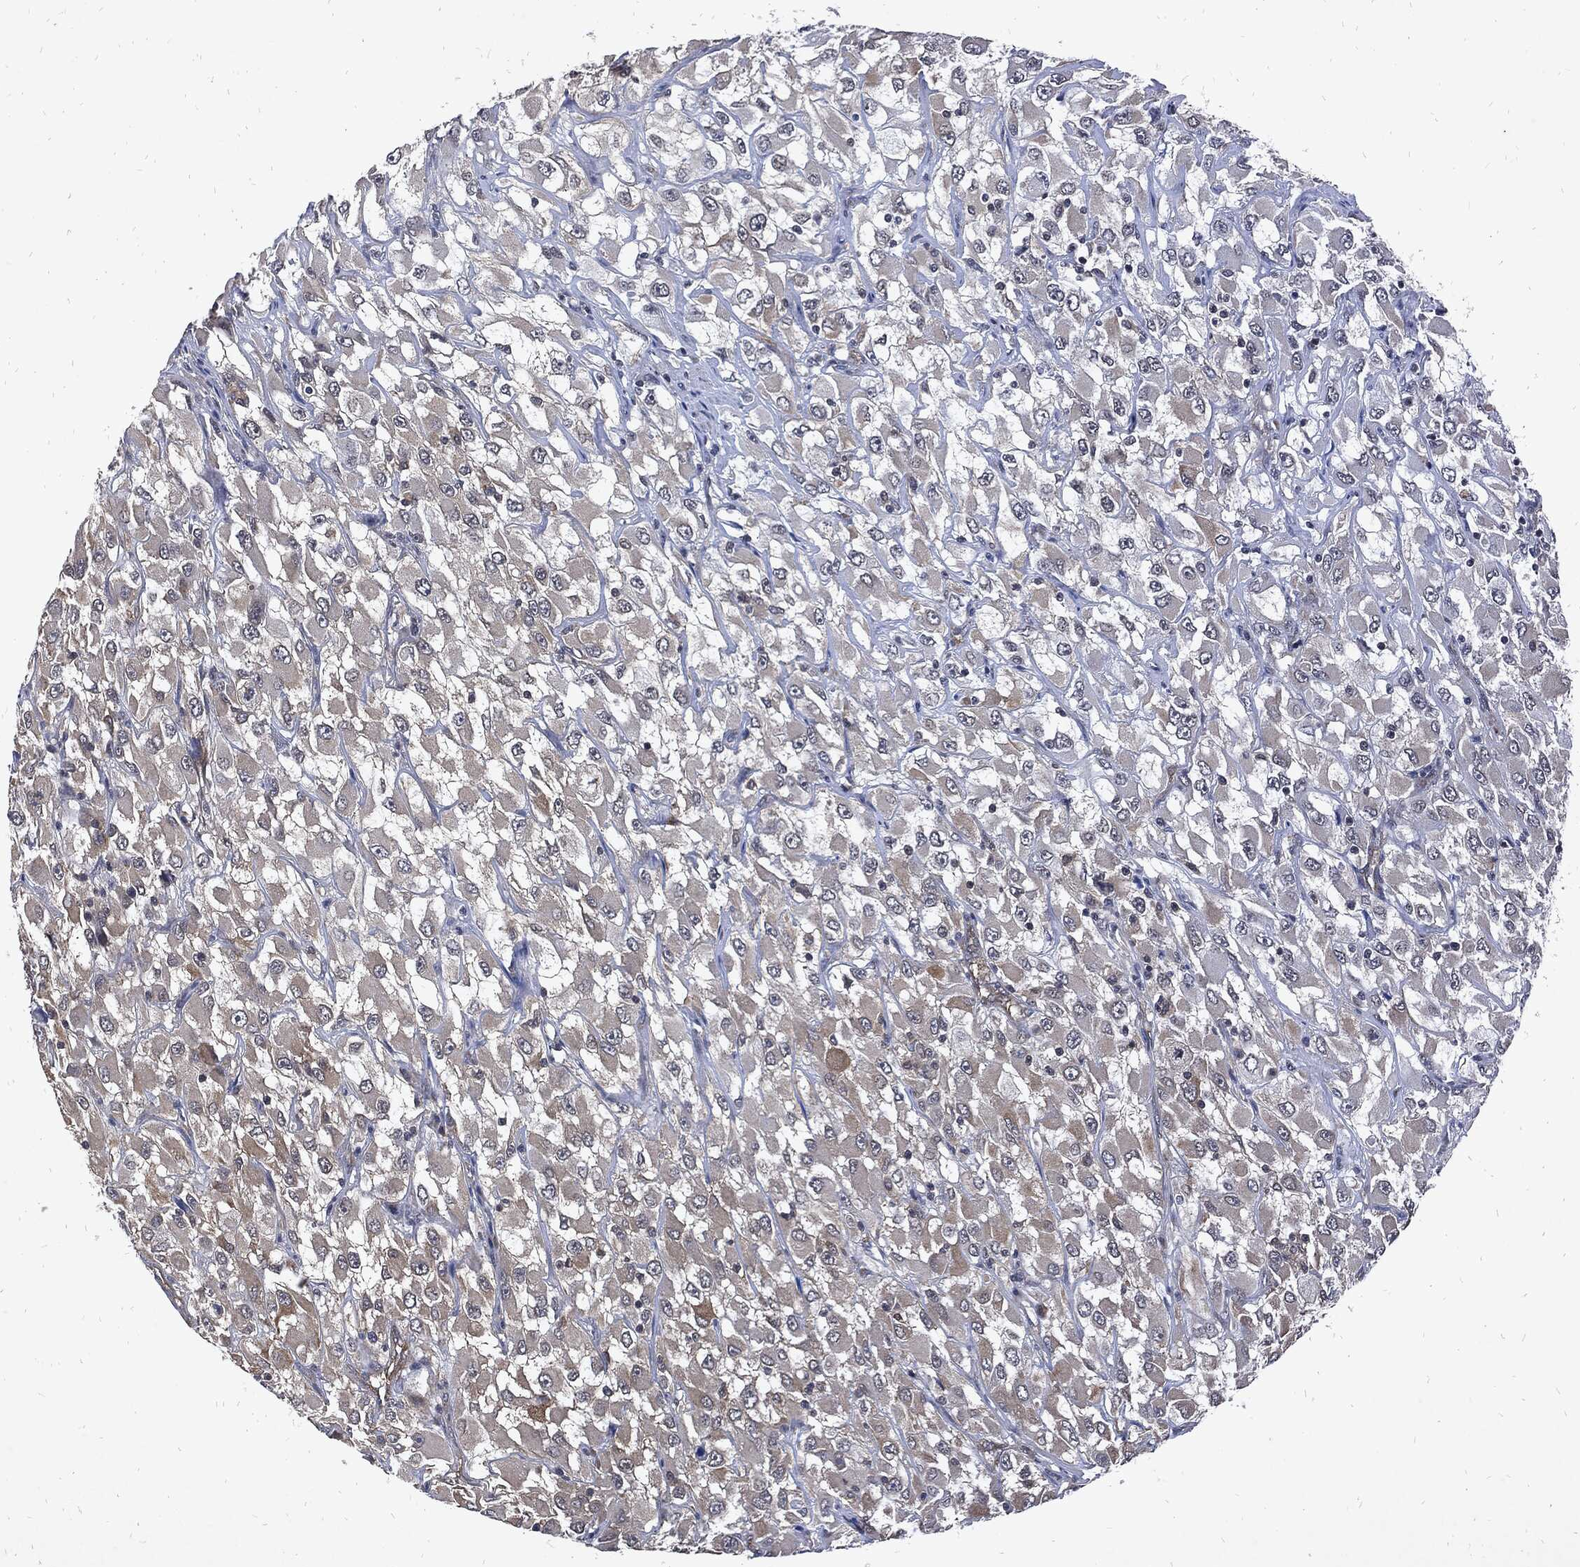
{"staining": {"intensity": "negative", "quantity": "none", "location": "none"}, "tissue": "renal cancer", "cell_type": "Tumor cells", "image_type": "cancer", "snomed": [{"axis": "morphology", "description": "Adenocarcinoma, NOS"}, {"axis": "topography", "description": "Kidney"}], "caption": "There is no significant staining in tumor cells of renal cancer (adenocarcinoma).", "gene": "DCTN1", "patient": {"sex": "female", "age": 52}}